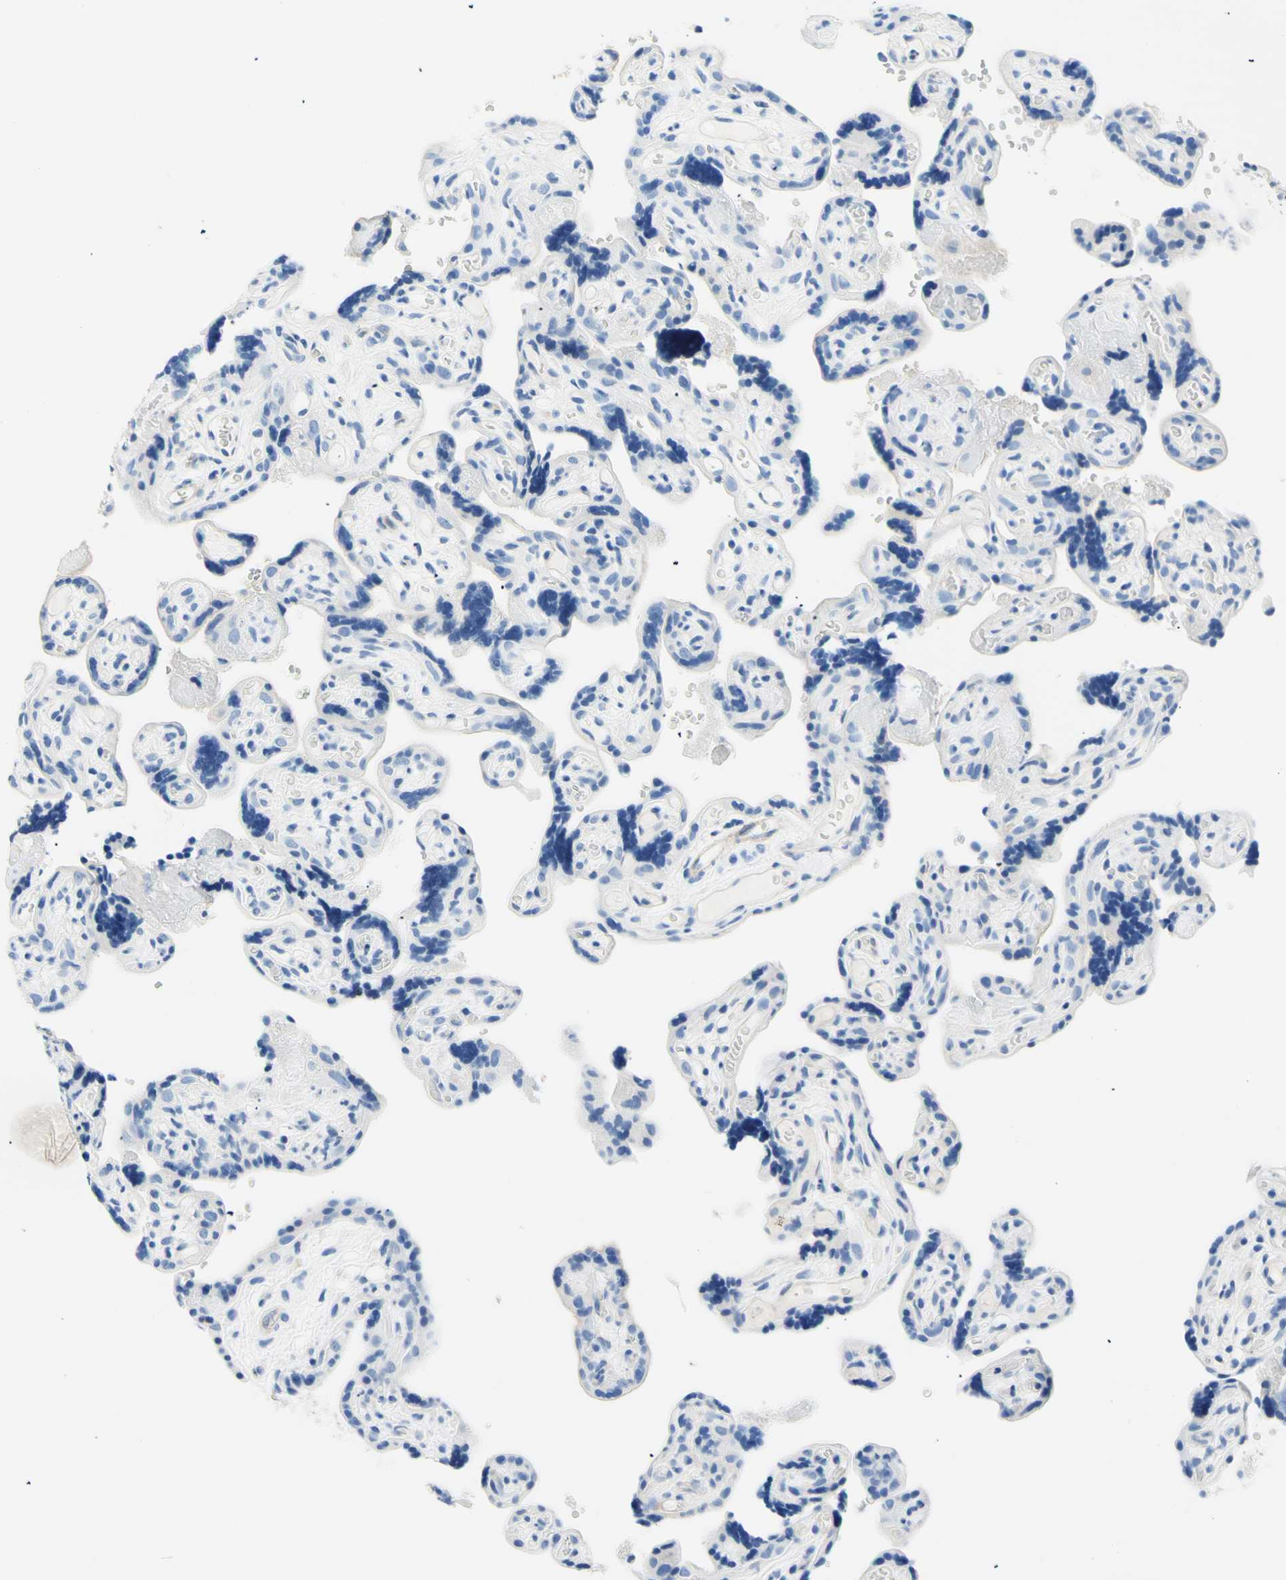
{"staining": {"intensity": "negative", "quantity": "none", "location": "none"}, "tissue": "placenta", "cell_type": "Decidual cells", "image_type": "normal", "snomed": [{"axis": "morphology", "description": "Normal tissue, NOS"}, {"axis": "topography", "description": "Placenta"}], "caption": "Immunohistochemistry (IHC) micrograph of normal human placenta stained for a protein (brown), which shows no positivity in decidual cells.", "gene": "HPCA", "patient": {"sex": "female", "age": 30}}